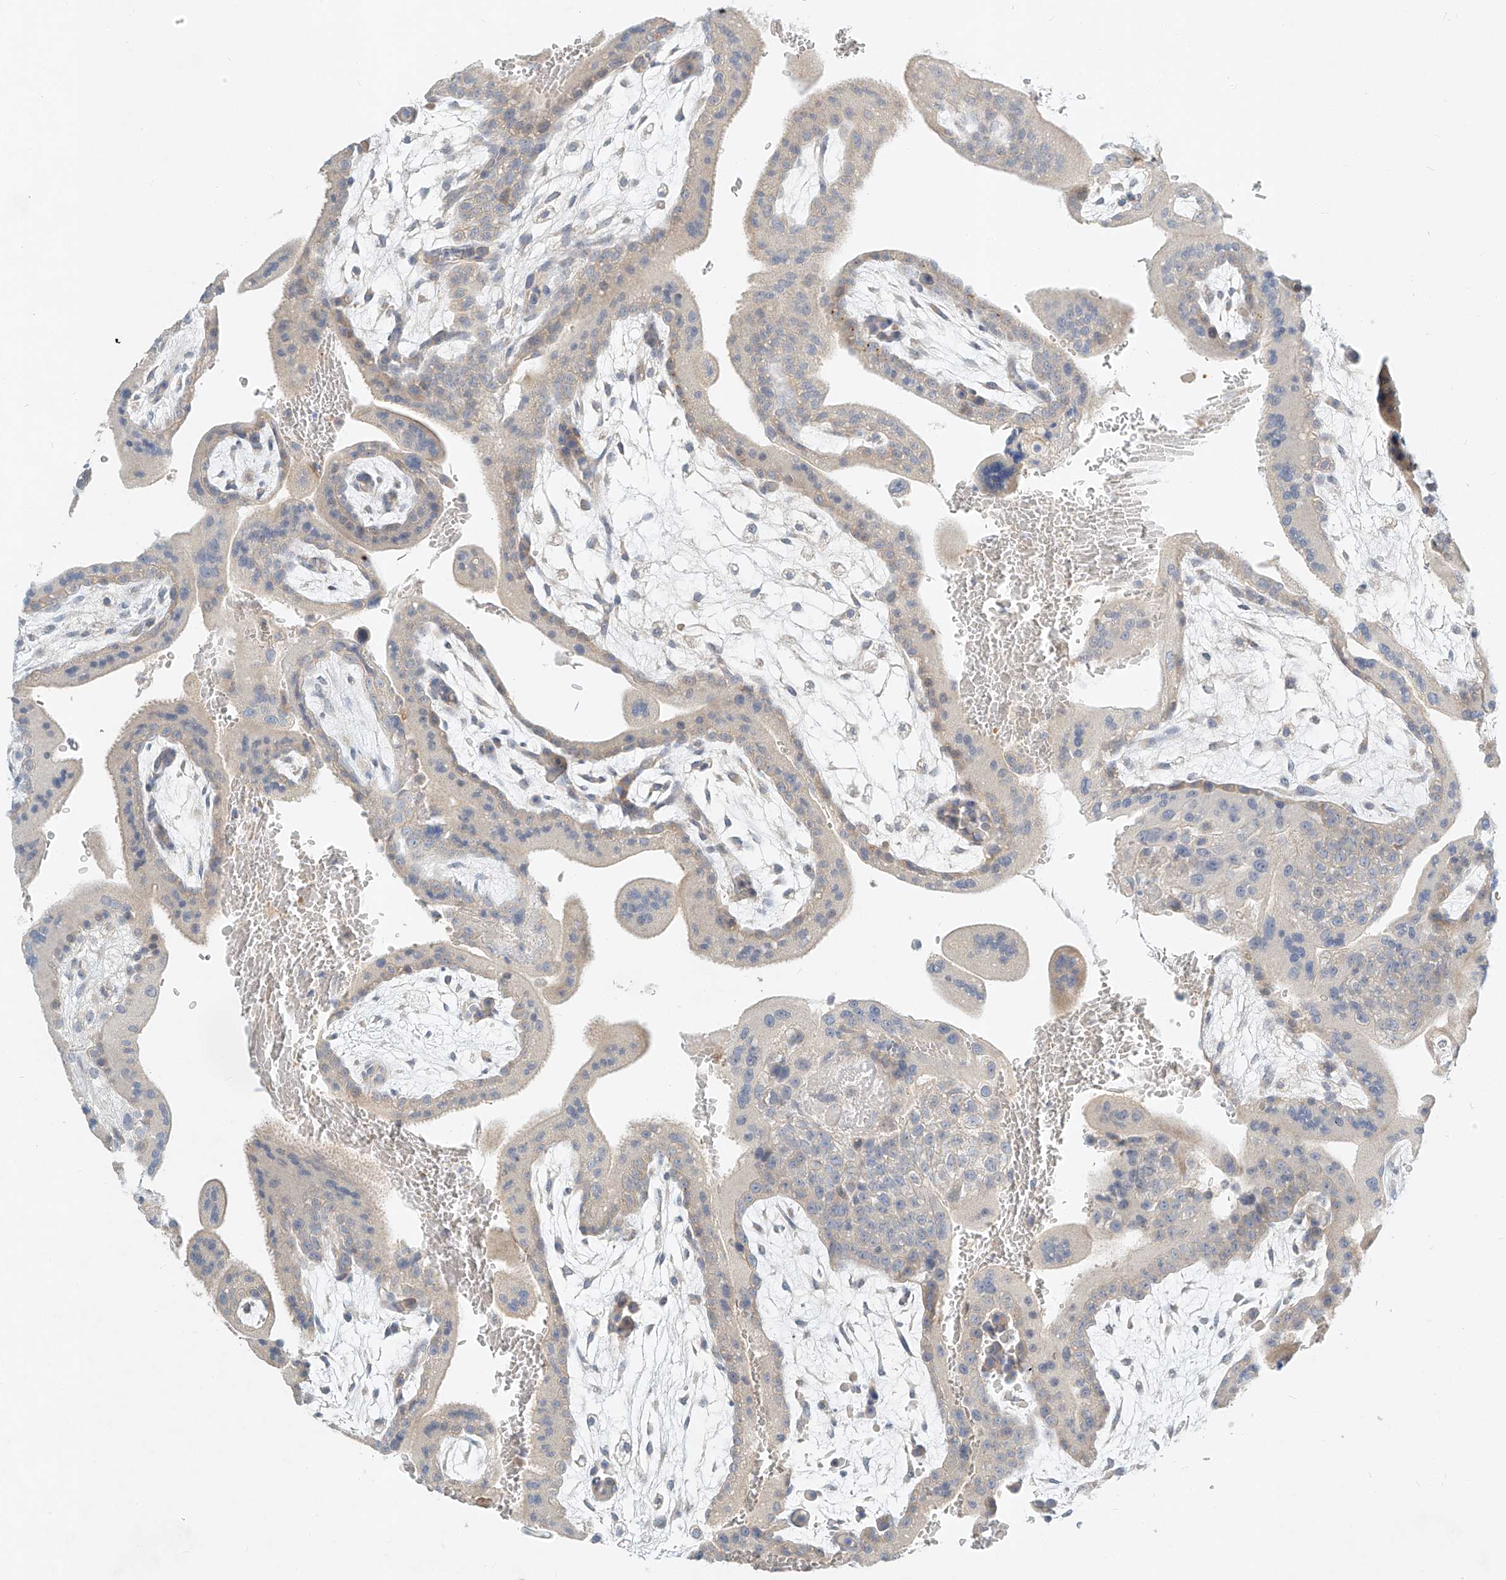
{"staining": {"intensity": "weak", "quantity": "<25%", "location": "cytoplasmic/membranous"}, "tissue": "placenta", "cell_type": "Decidual cells", "image_type": "normal", "snomed": [{"axis": "morphology", "description": "Normal tissue, NOS"}, {"axis": "topography", "description": "Placenta"}], "caption": "Immunohistochemistry (IHC) of normal human placenta demonstrates no expression in decidual cells.", "gene": "SYTL3", "patient": {"sex": "female", "age": 35}}